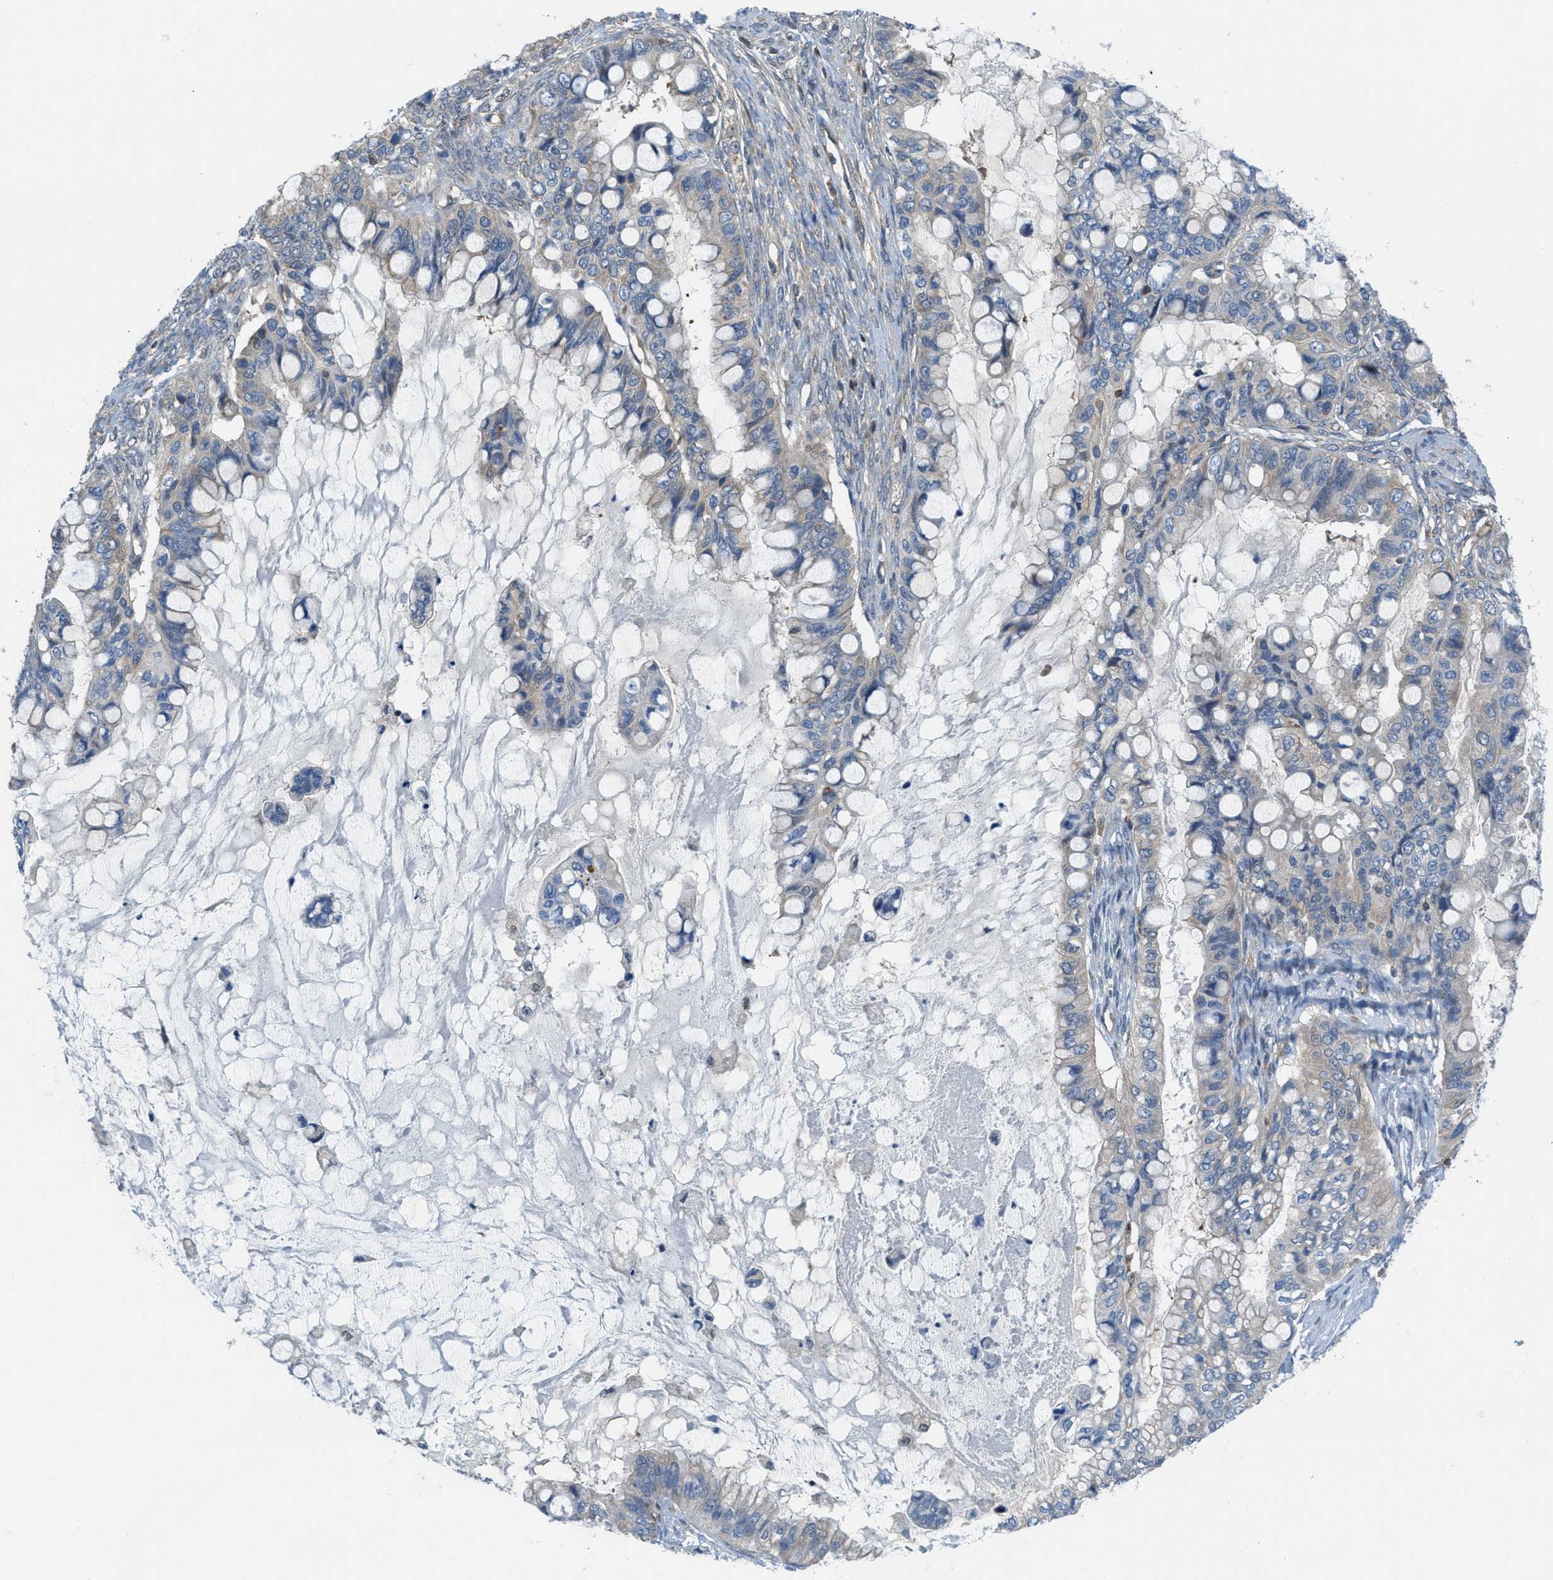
{"staining": {"intensity": "moderate", "quantity": "<25%", "location": "cytoplasmic/membranous"}, "tissue": "ovarian cancer", "cell_type": "Tumor cells", "image_type": "cancer", "snomed": [{"axis": "morphology", "description": "Cystadenocarcinoma, mucinous, NOS"}, {"axis": "topography", "description": "Ovary"}], "caption": "Human ovarian cancer stained for a protein (brown) exhibits moderate cytoplasmic/membranous positive staining in about <25% of tumor cells.", "gene": "PIP5K1C", "patient": {"sex": "female", "age": 80}}